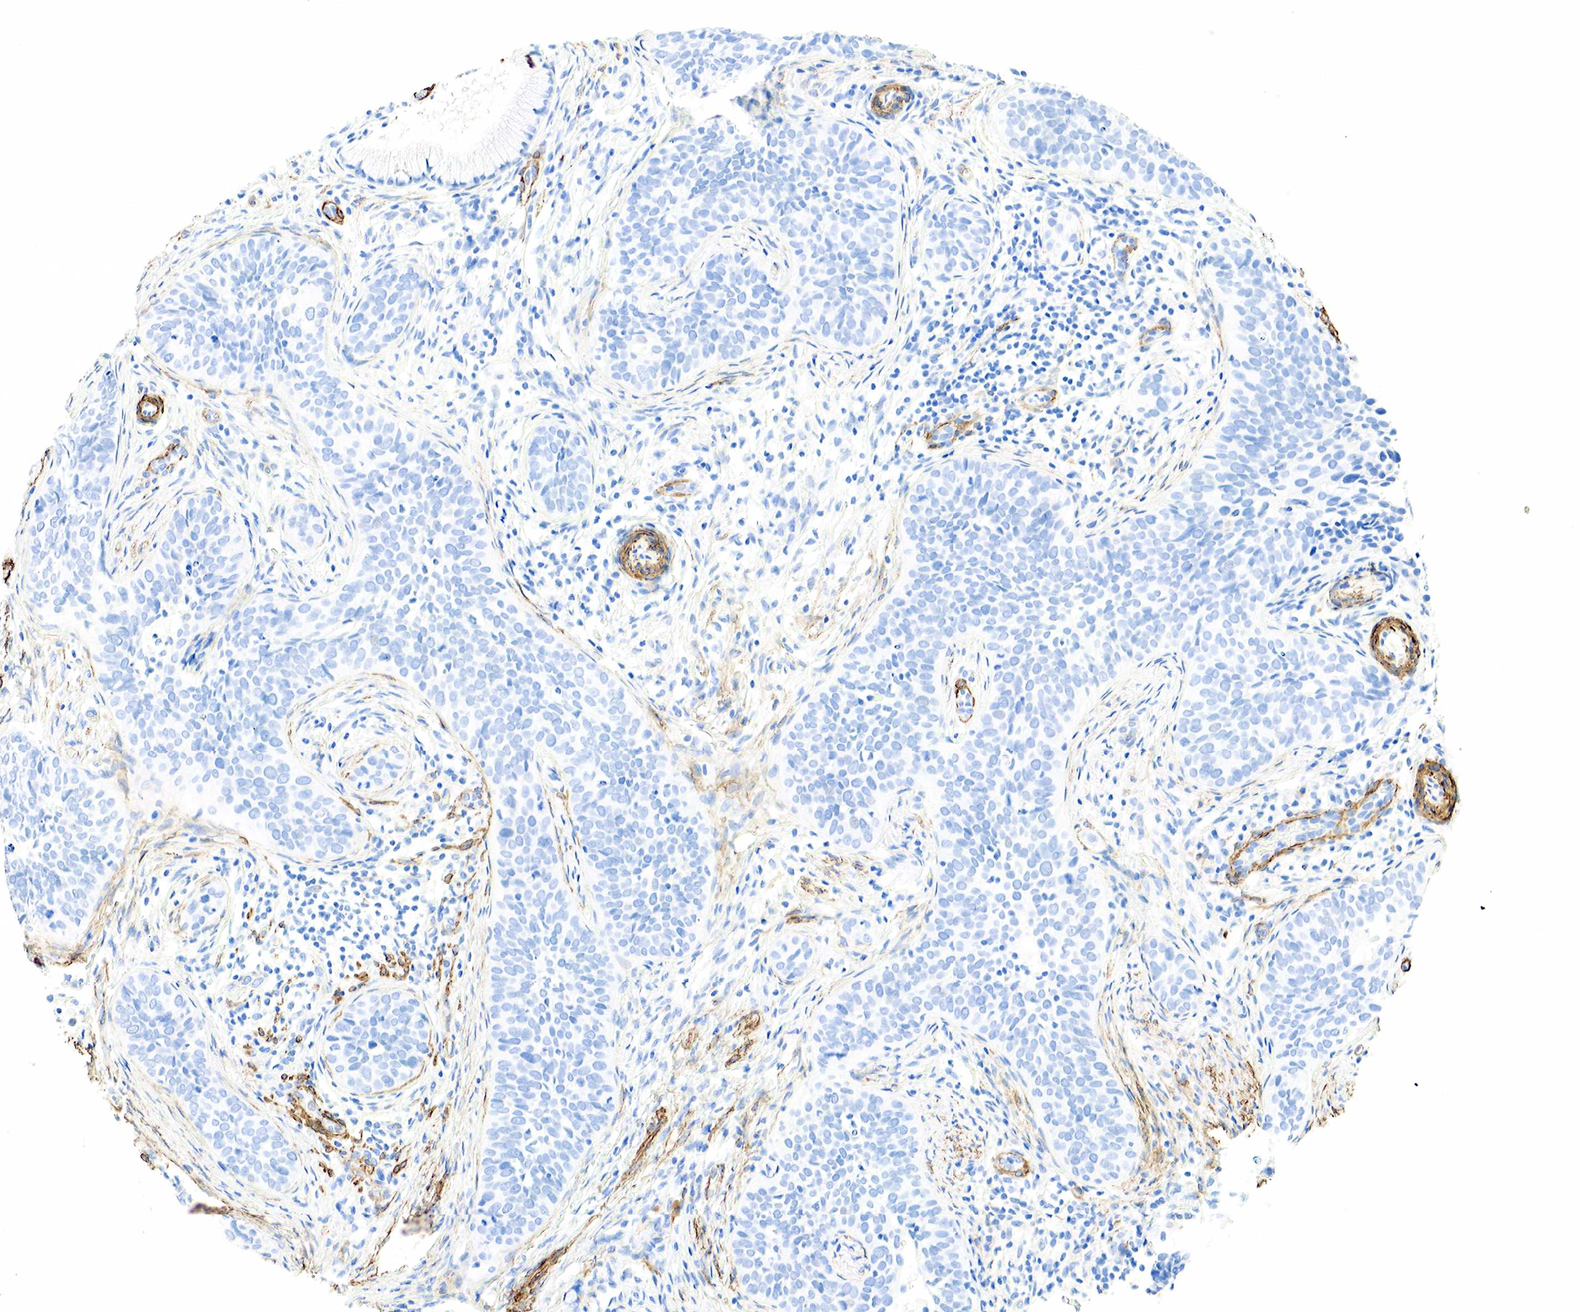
{"staining": {"intensity": "negative", "quantity": "none", "location": "none"}, "tissue": "cervical cancer", "cell_type": "Tumor cells", "image_type": "cancer", "snomed": [{"axis": "morphology", "description": "Squamous cell carcinoma, NOS"}, {"axis": "topography", "description": "Cervix"}], "caption": "High magnification brightfield microscopy of cervical squamous cell carcinoma stained with DAB (3,3'-diaminobenzidine) (brown) and counterstained with hematoxylin (blue): tumor cells show no significant positivity.", "gene": "ACTA1", "patient": {"sex": "female", "age": 31}}